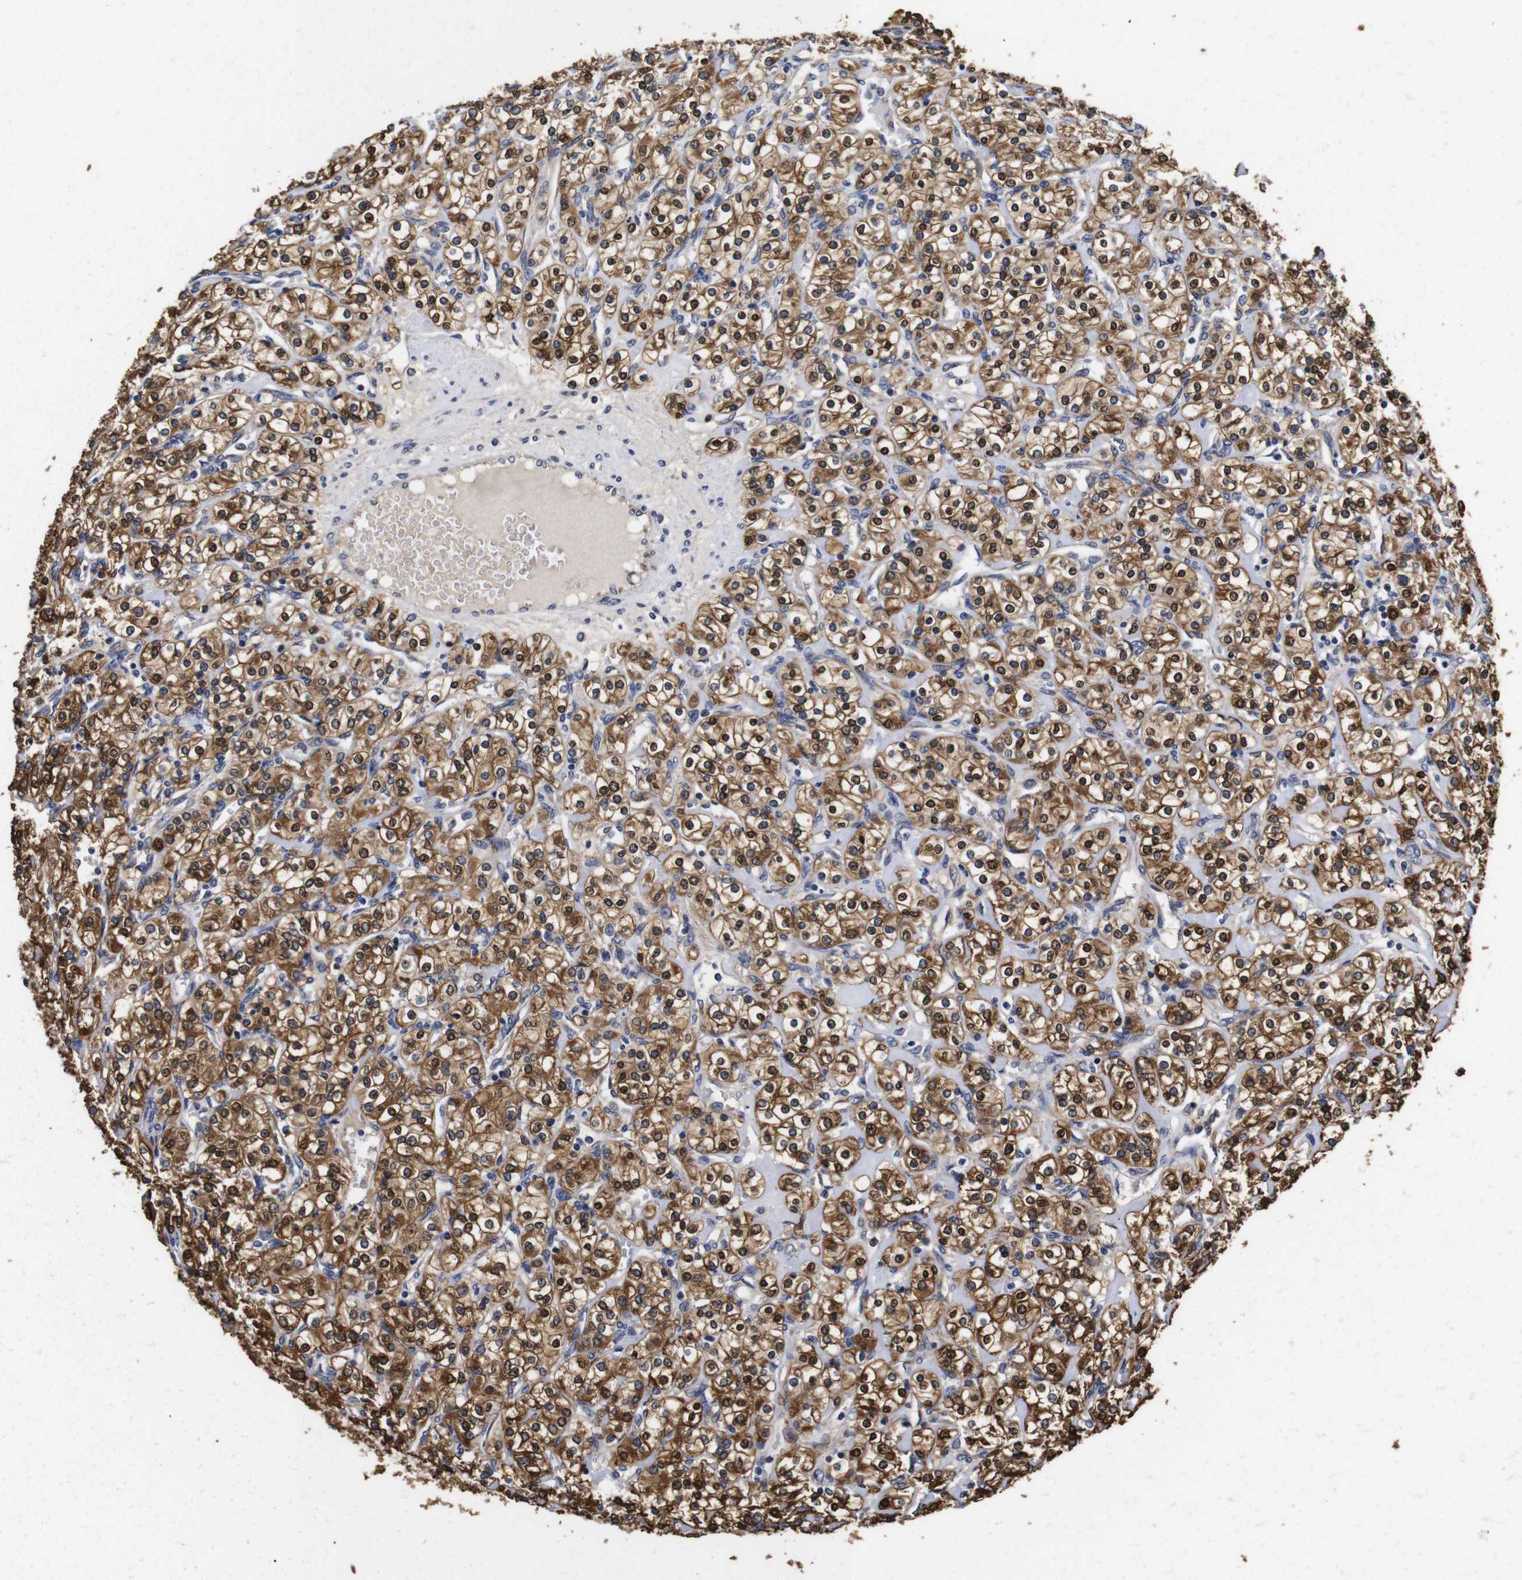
{"staining": {"intensity": "strong", "quantity": ">75%", "location": "cytoplasmic/membranous,nuclear"}, "tissue": "renal cancer", "cell_type": "Tumor cells", "image_type": "cancer", "snomed": [{"axis": "morphology", "description": "Adenocarcinoma, NOS"}, {"axis": "topography", "description": "Kidney"}], "caption": "Human renal cancer stained with a brown dye shows strong cytoplasmic/membranous and nuclear positive staining in approximately >75% of tumor cells.", "gene": "LRRCC1", "patient": {"sex": "male", "age": 77}}